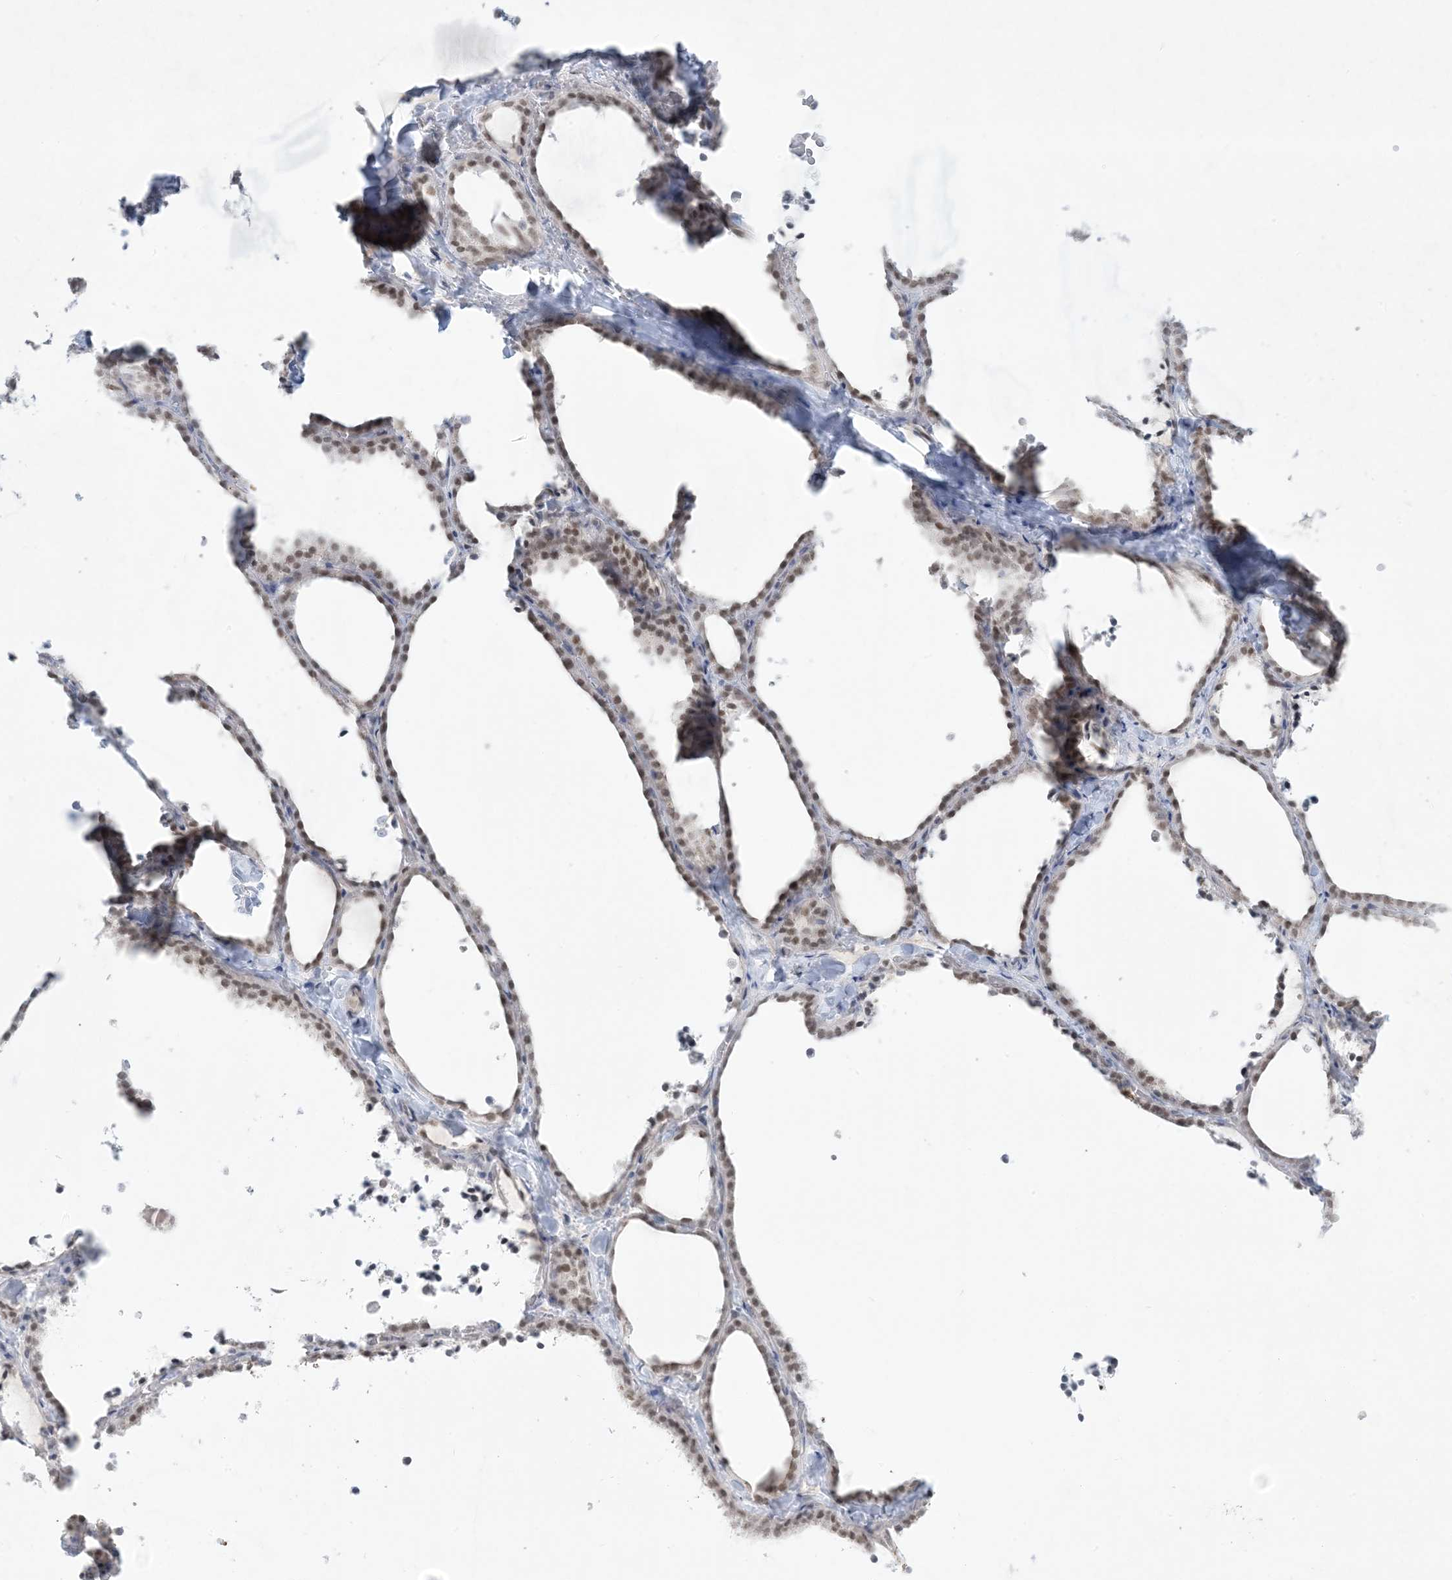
{"staining": {"intensity": "moderate", "quantity": ">75%", "location": "nuclear"}, "tissue": "thyroid gland", "cell_type": "Glandular cells", "image_type": "normal", "snomed": [{"axis": "morphology", "description": "Normal tissue, NOS"}, {"axis": "topography", "description": "Thyroid gland"}], "caption": "Immunohistochemical staining of unremarkable human thyroid gland reveals moderate nuclear protein staining in approximately >75% of glandular cells.", "gene": "HOMEZ", "patient": {"sex": "female", "age": 22}}